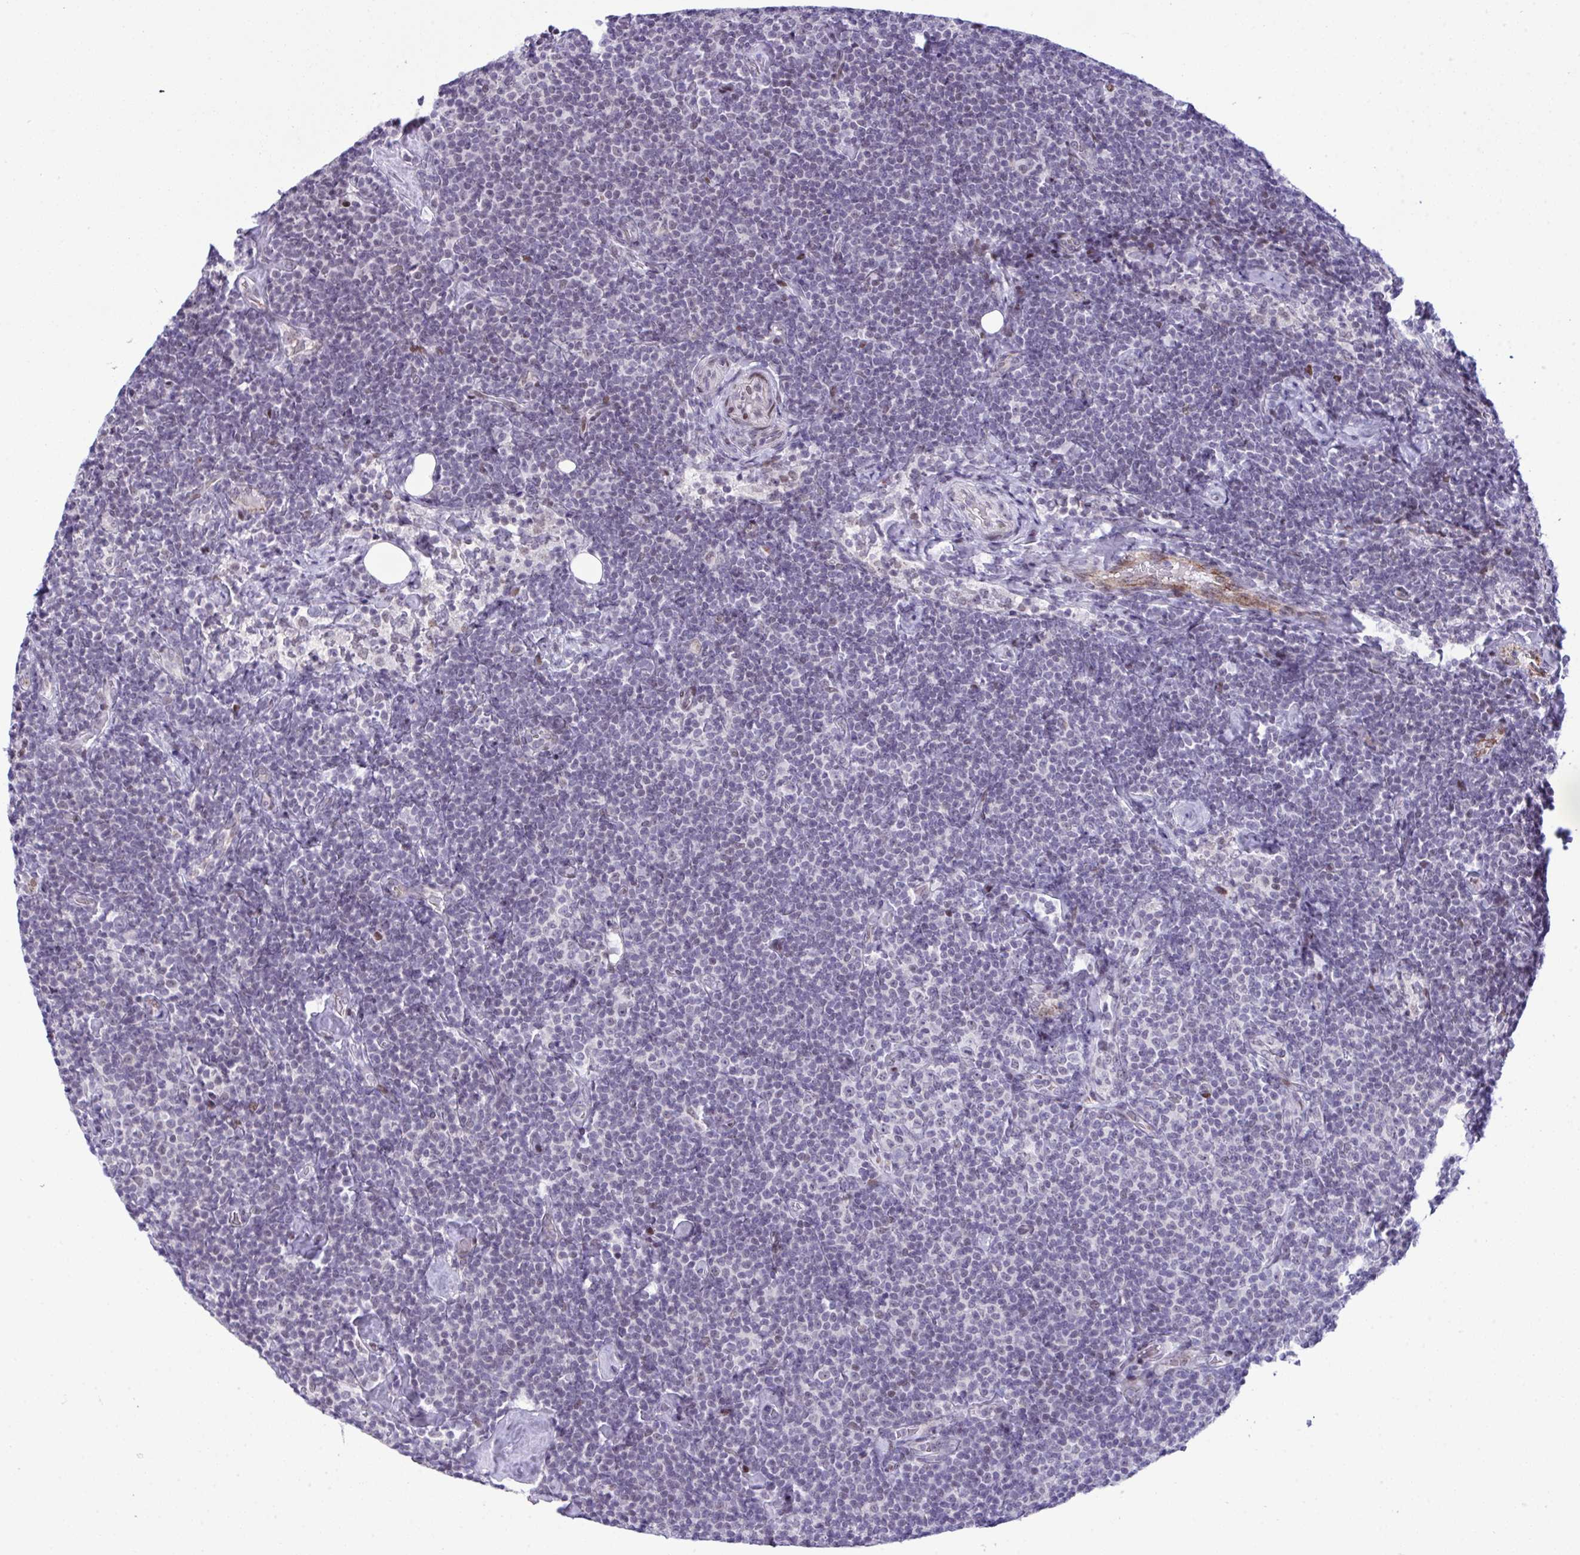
{"staining": {"intensity": "negative", "quantity": "none", "location": "none"}, "tissue": "lymphoma", "cell_type": "Tumor cells", "image_type": "cancer", "snomed": [{"axis": "morphology", "description": "Malignant lymphoma, non-Hodgkin's type, Low grade"}, {"axis": "topography", "description": "Lymph node"}], "caption": "The histopathology image reveals no significant expression in tumor cells of malignant lymphoma, non-Hodgkin's type (low-grade). (Stains: DAB IHC with hematoxylin counter stain, Microscopy: brightfield microscopy at high magnification).", "gene": "ZFHX3", "patient": {"sex": "male", "age": 81}}